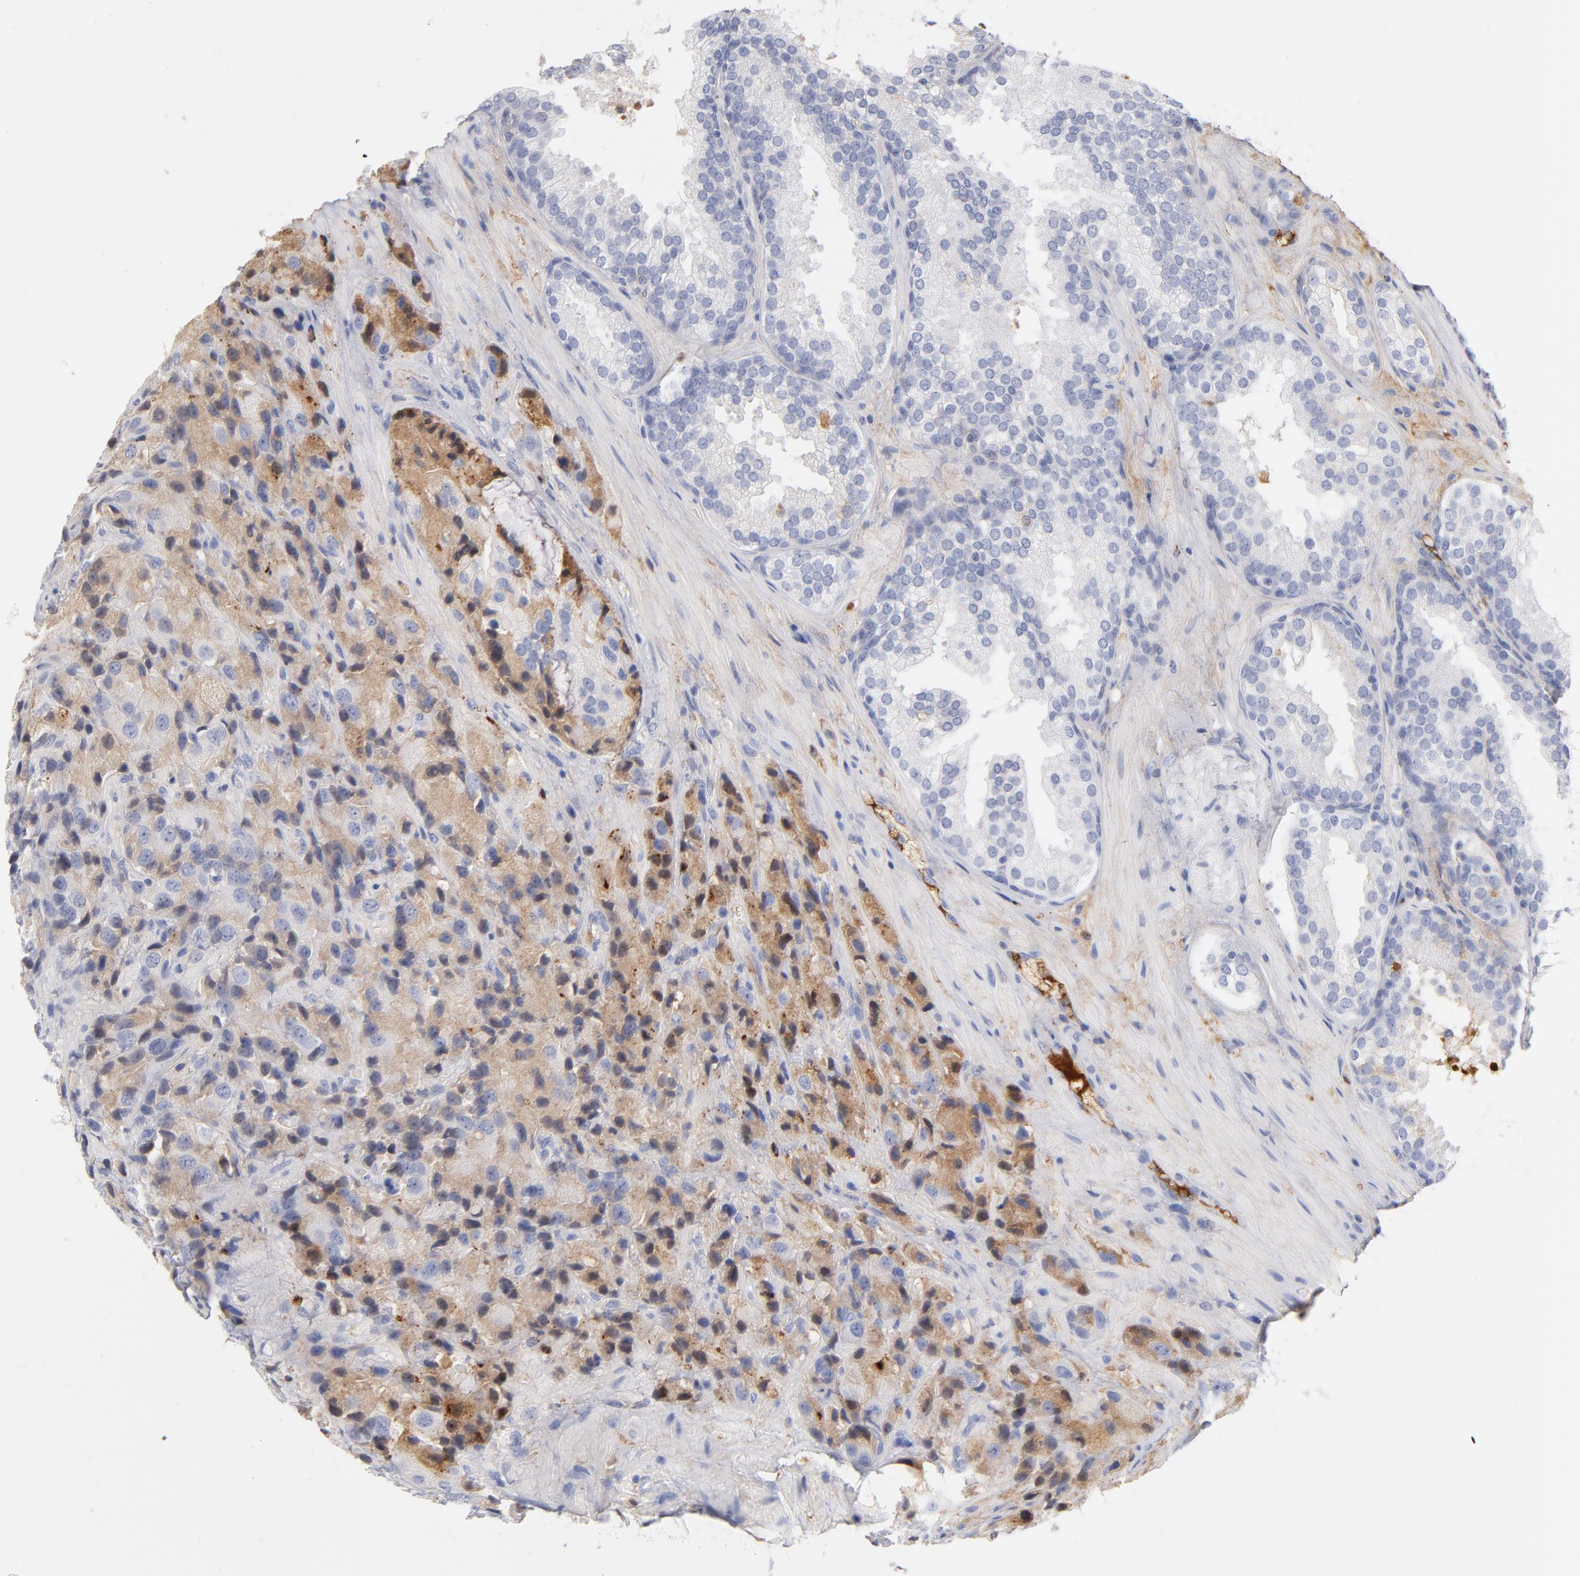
{"staining": {"intensity": "weak", "quantity": "25%-75%", "location": "cytoplasmic/membranous"}, "tissue": "prostate cancer", "cell_type": "Tumor cells", "image_type": "cancer", "snomed": [{"axis": "morphology", "description": "Adenocarcinoma, High grade"}, {"axis": "topography", "description": "Prostate"}], "caption": "Prostate high-grade adenocarcinoma stained with a brown dye exhibits weak cytoplasmic/membranous positive staining in about 25%-75% of tumor cells.", "gene": "C3", "patient": {"sex": "male", "age": 70}}